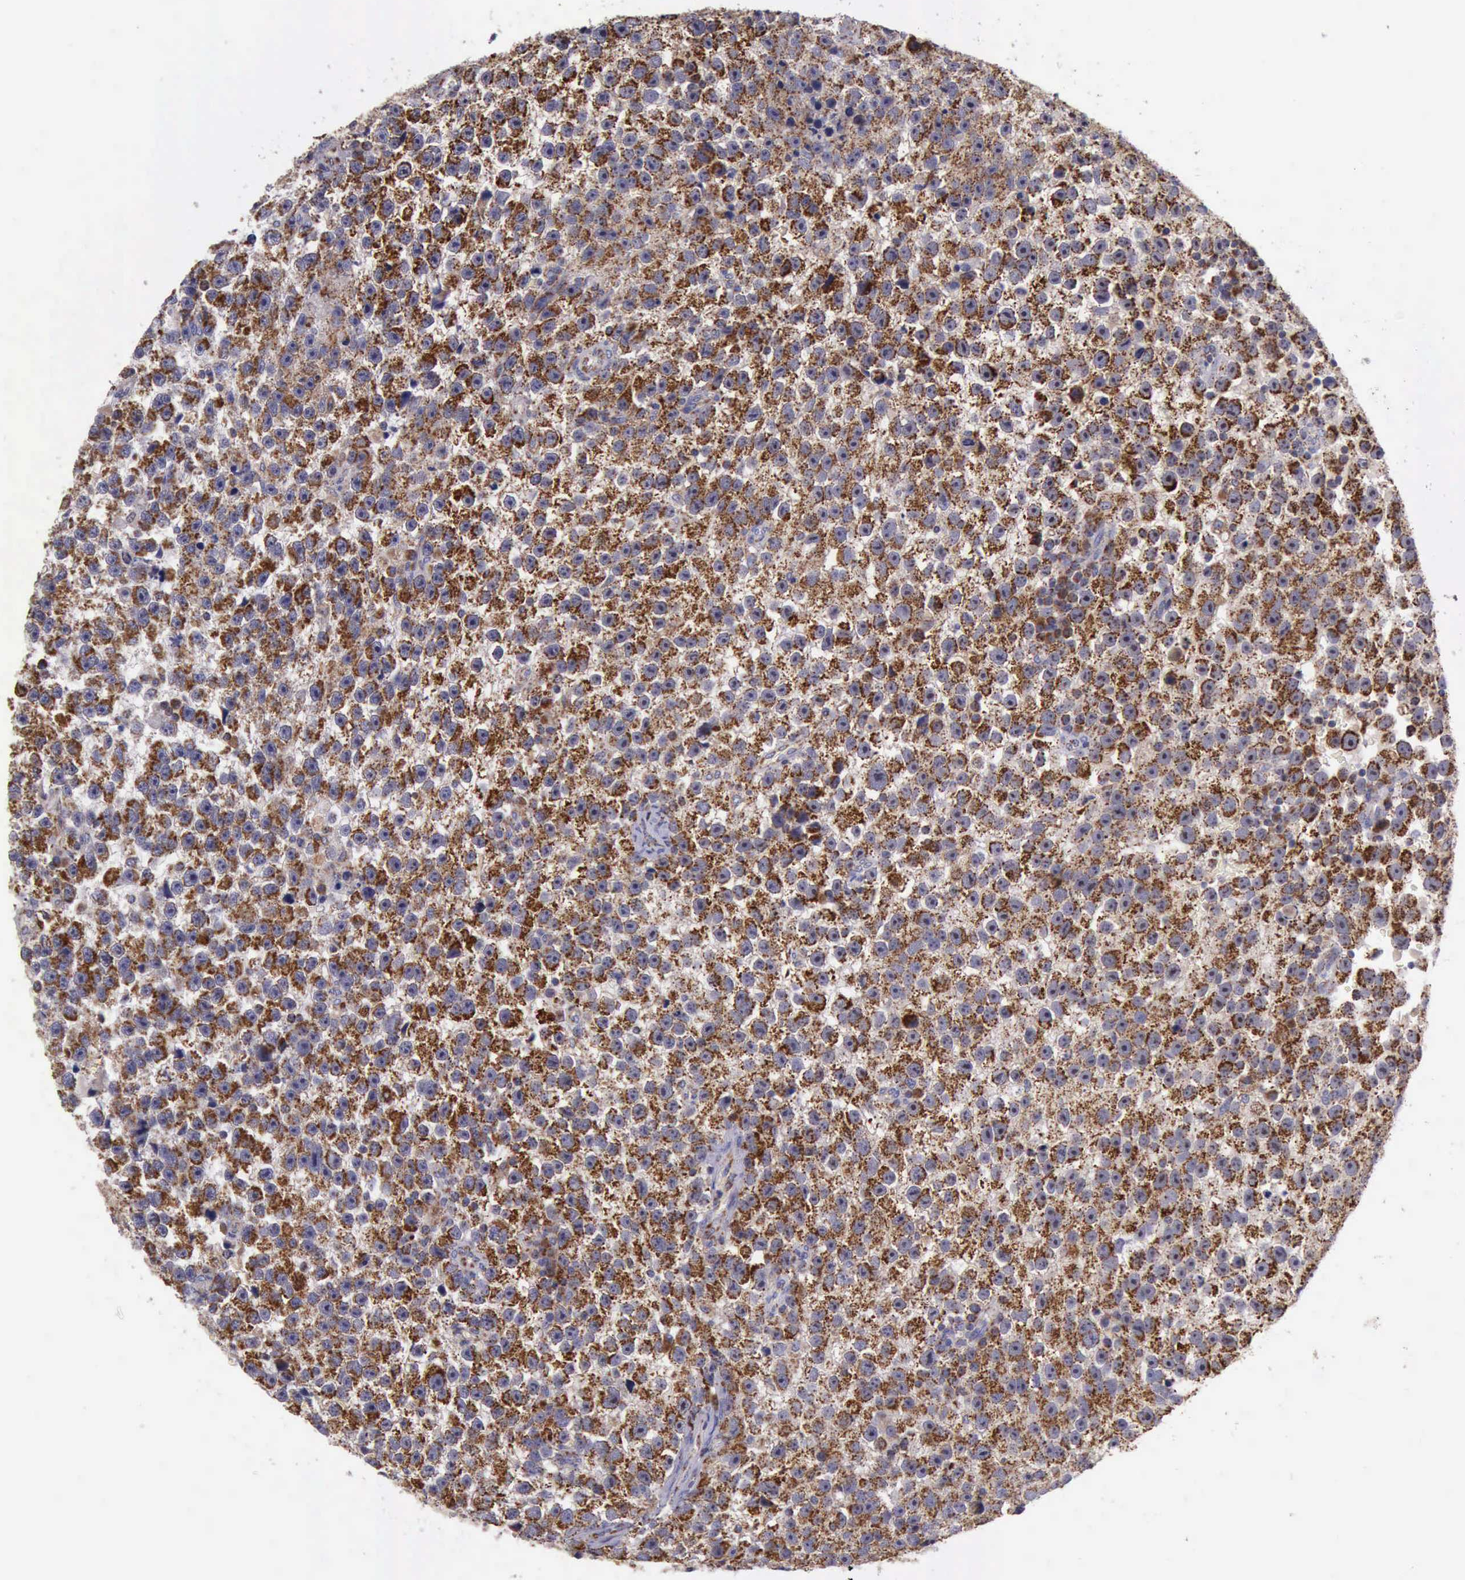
{"staining": {"intensity": "strong", "quantity": ">75%", "location": "cytoplasmic/membranous"}, "tissue": "testis cancer", "cell_type": "Tumor cells", "image_type": "cancer", "snomed": [{"axis": "morphology", "description": "Seminoma, NOS"}, {"axis": "topography", "description": "Testis"}], "caption": "A brown stain highlights strong cytoplasmic/membranous positivity of a protein in testis seminoma tumor cells.", "gene": "TXN2", "patient": {"sex": "male", "age": 33}}